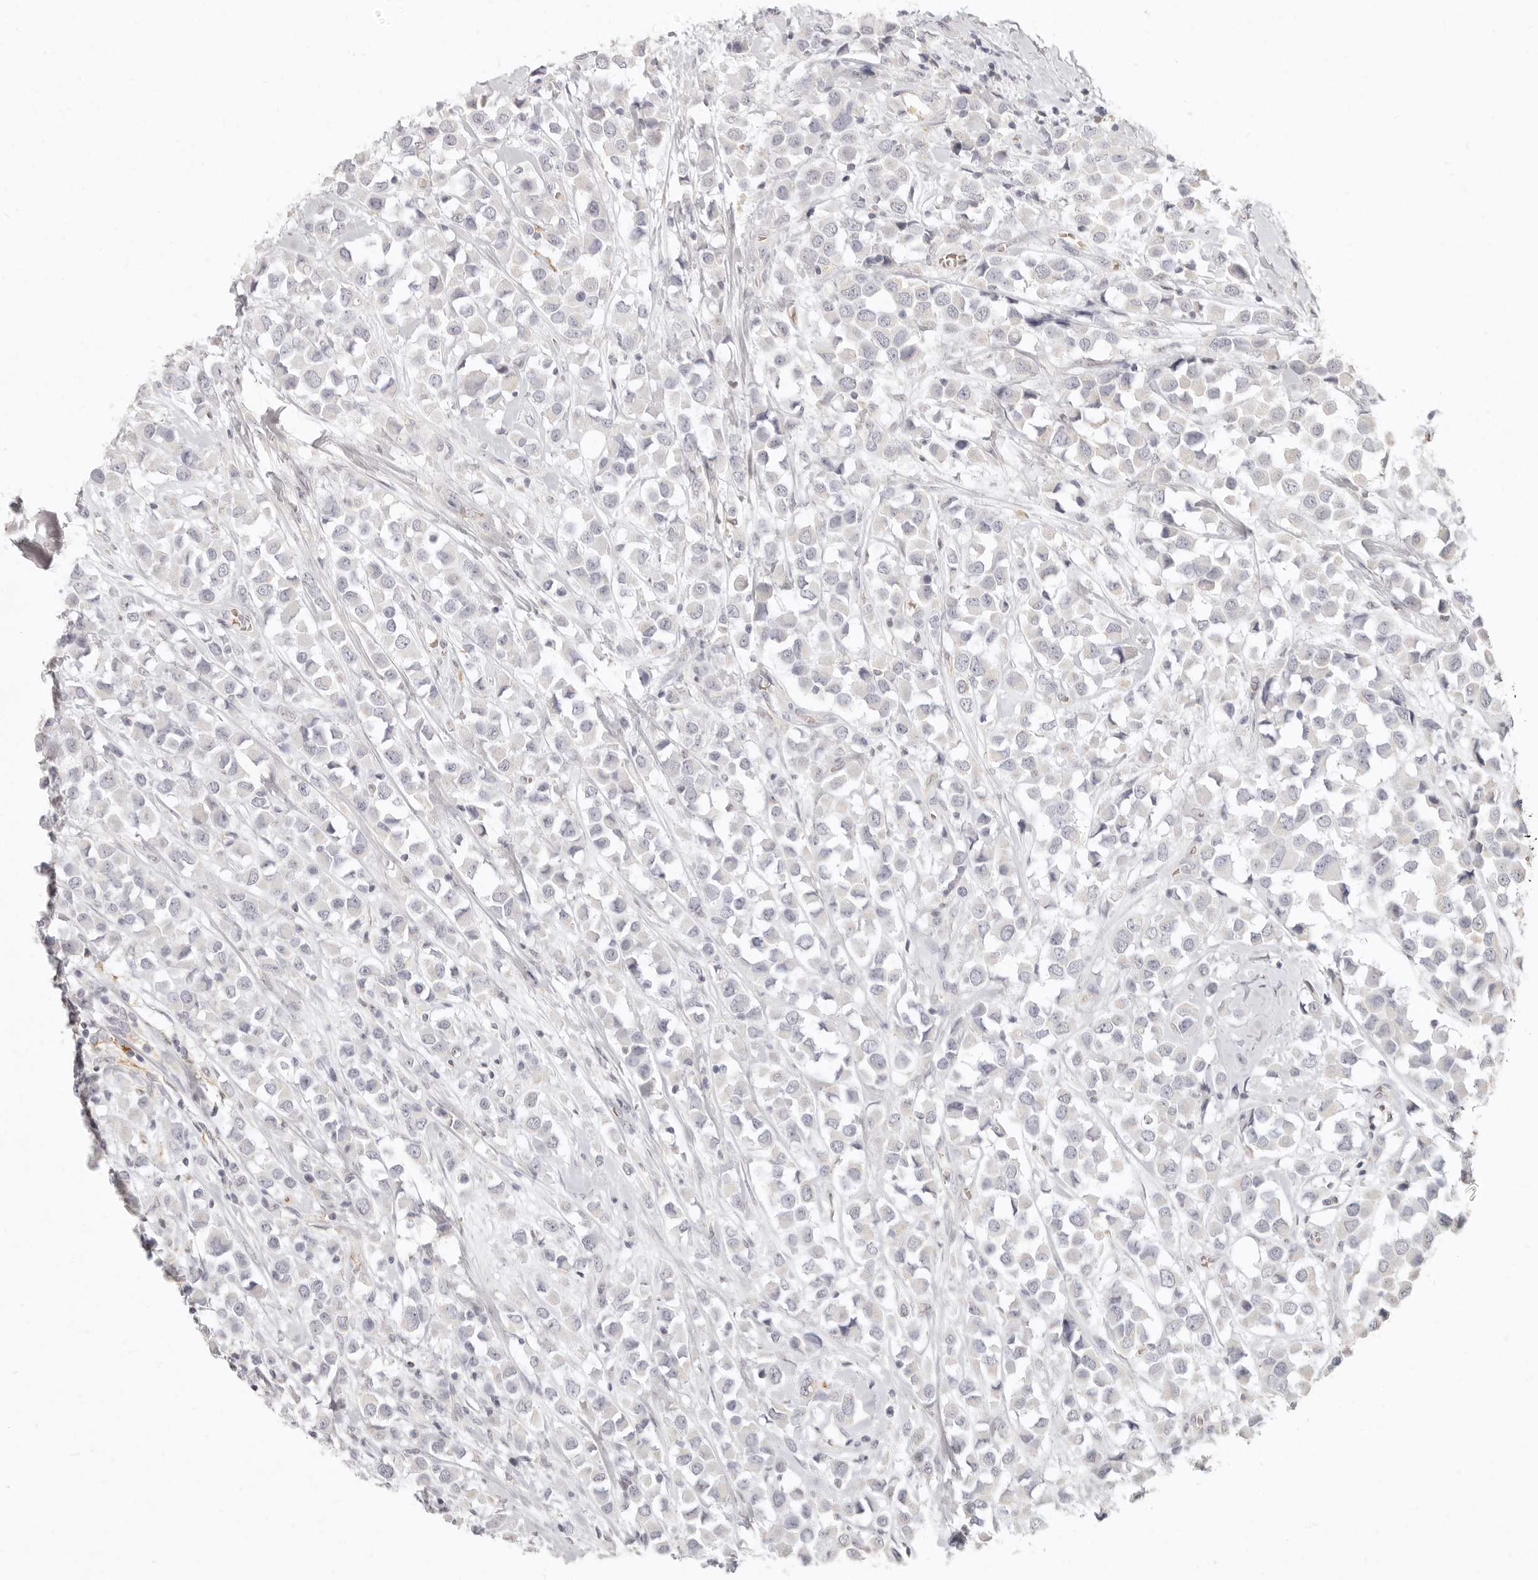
{"staining": {"intensity": "negative", "quantity": "none", "location": "none"}, "tissue": "breast cancer", "cell_type": "Tumor cells", "image_type": "cancer", "snomed": [{"axis": "morphology", "description": "Duct carcinoma"}, {"axis": "topography", "description": "Breast"}], "caption": "High magnification brightfield microscopy of breast cancer stained with DAB (3,3'-diaminobenzidine) (brown) and counterstained with hematoxylin (blue): tumor cells show no significant expression.", "gene": "NIBAN1", "patient": {"sex": "female", "age": 61}}